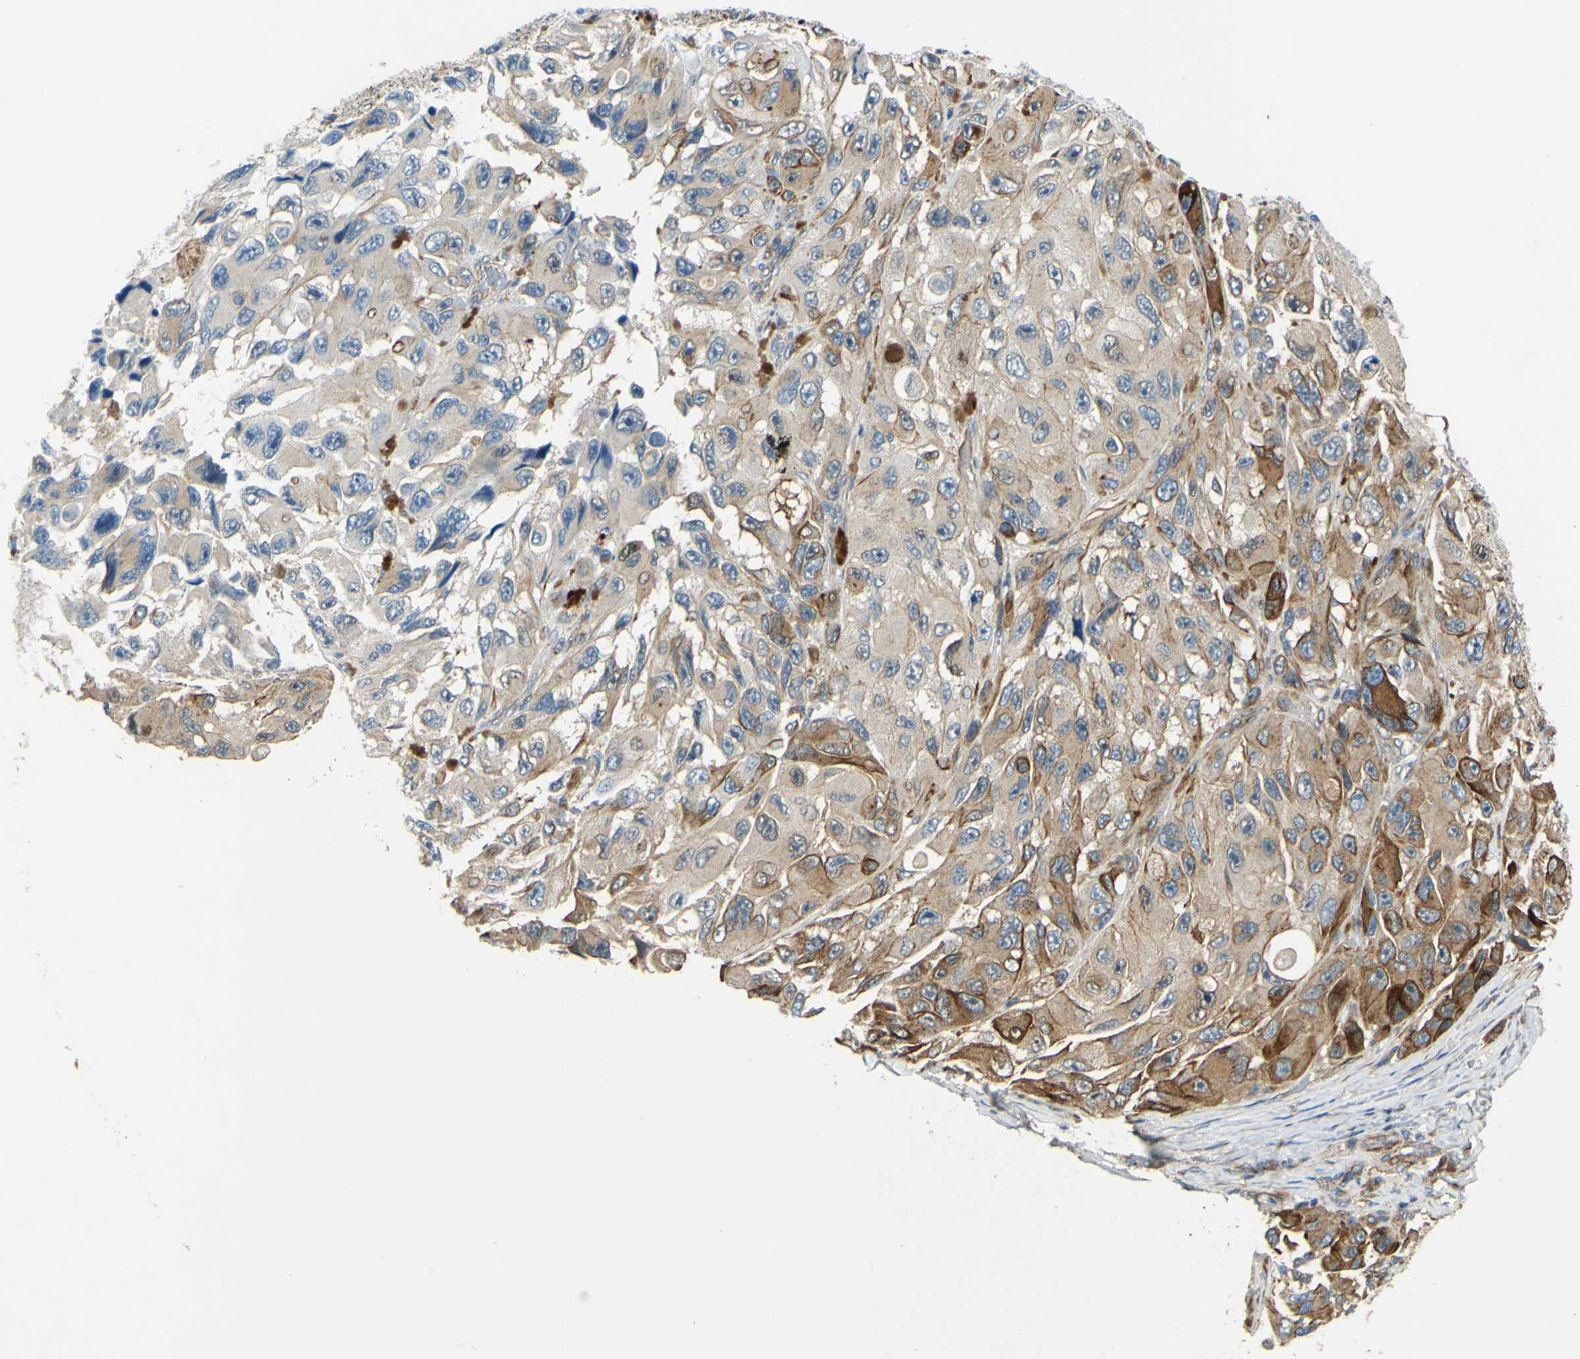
{"staining": {"intensity": "strong", "quantity": ">75%", "location": "cytoplasmic/membranous"}, "tissue": "melanoma", "cell_type": "Tumor cells", "image_type": "cancer", "snomed": [{"axis": "morphology", "description": "Malignant melanoma, NOS"}, {"axis": "topography", "description": "Skin"}], "caption": "Immunohistochemical staining of human melanoma reveals high levels of strong cytoplasmic/membranous positivity in approximately >75% of tumor cells.", "gene": "ARHGAP1", "patient": {"sex": "female", "age": 73}}